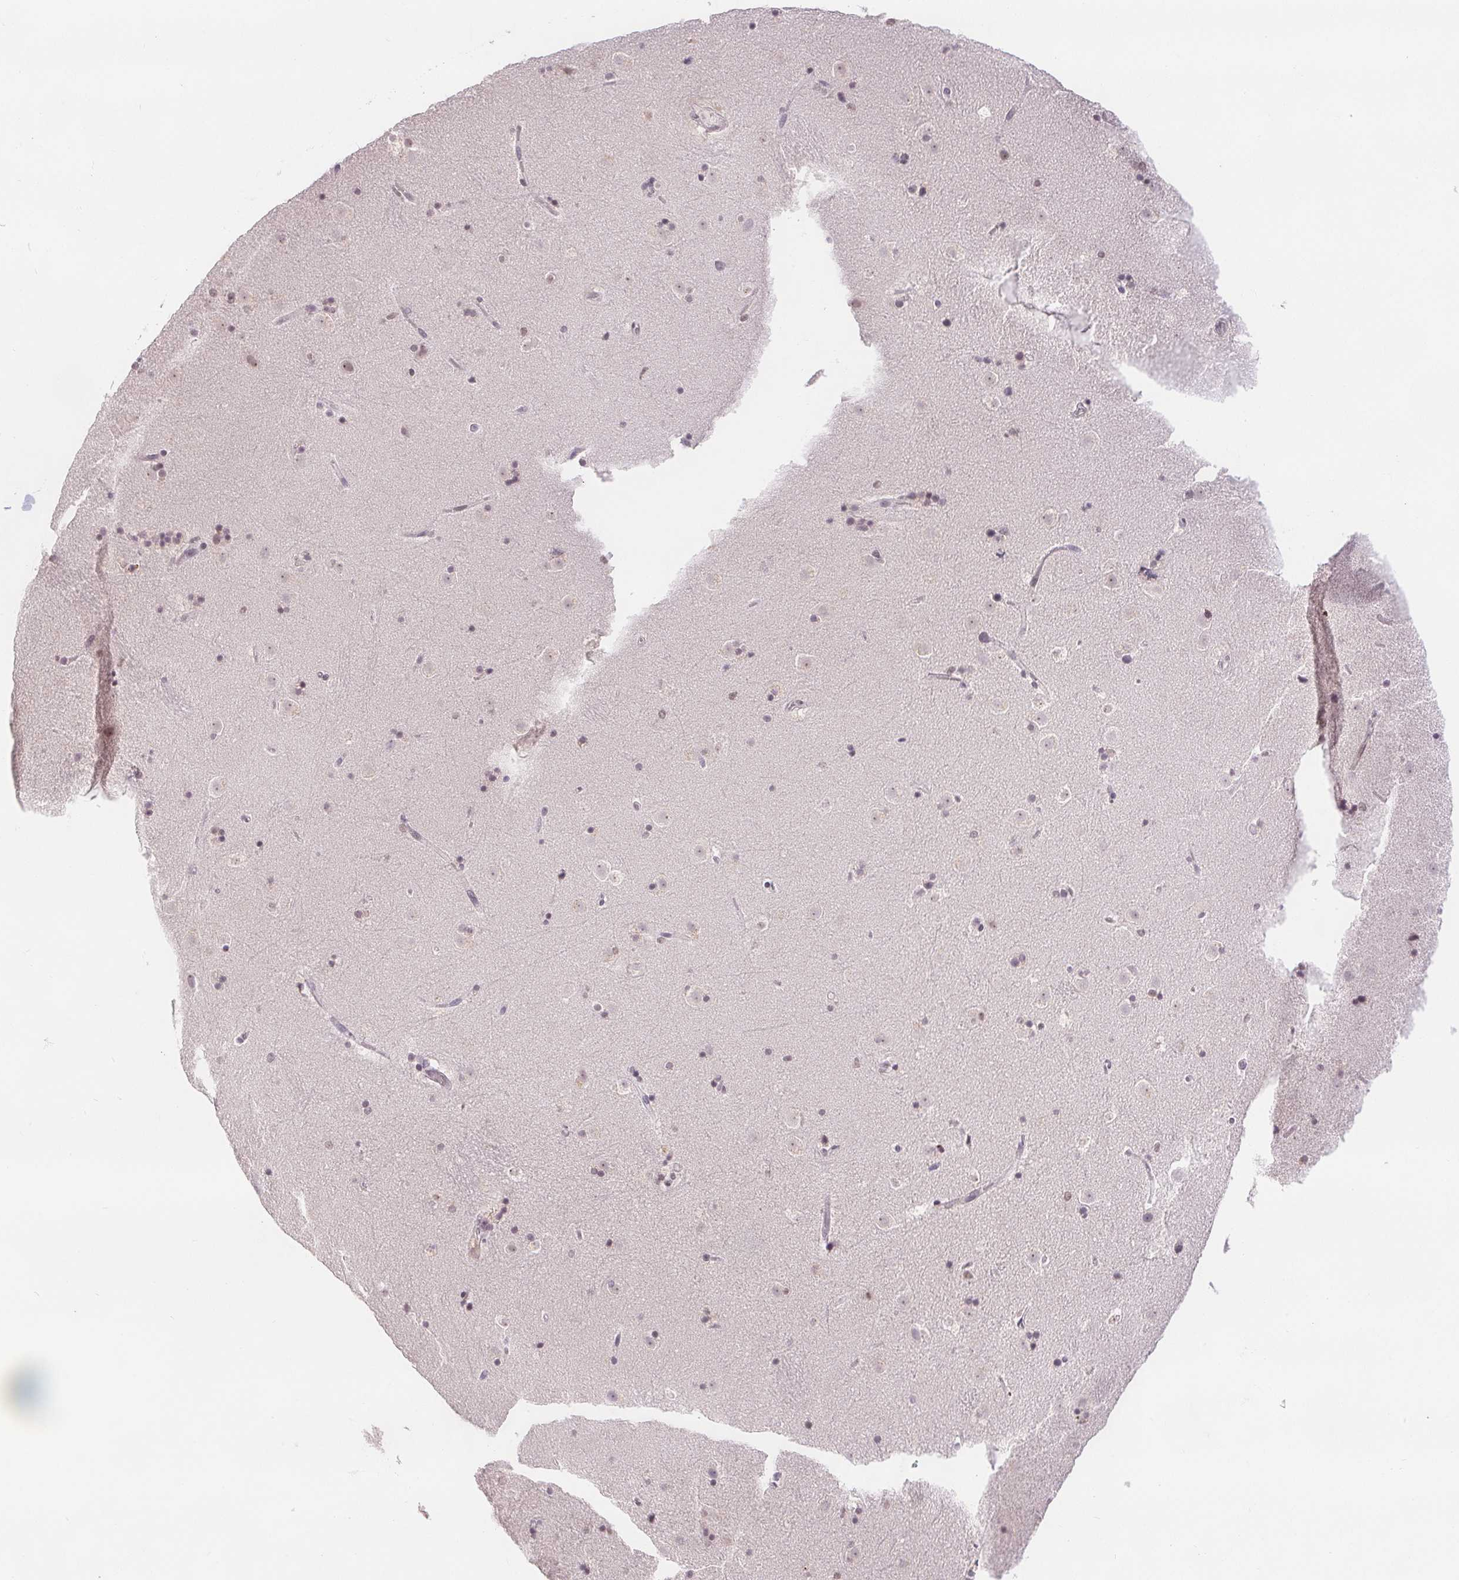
{"staining": {"intensity": "weak", "quantity": "<25%", "location": "nuclear"}, "tissue": "caudate", "cell_type": "Glial cells", "image_type": "normal", "snomed": [{"axis": "morphology", "description": "Normal tissue, NOS"}, {"axis": "topography", "description": "Lateral ventricle wall"}], "caption": "IHC histopathology image of normal caudate: human caudate stained with DAB (3,3'-diaminobenzidine) demonstrates no significant protein staining in glial cells.", "gene": "DEK", "patient": {"sex": "male", "age": 37}}